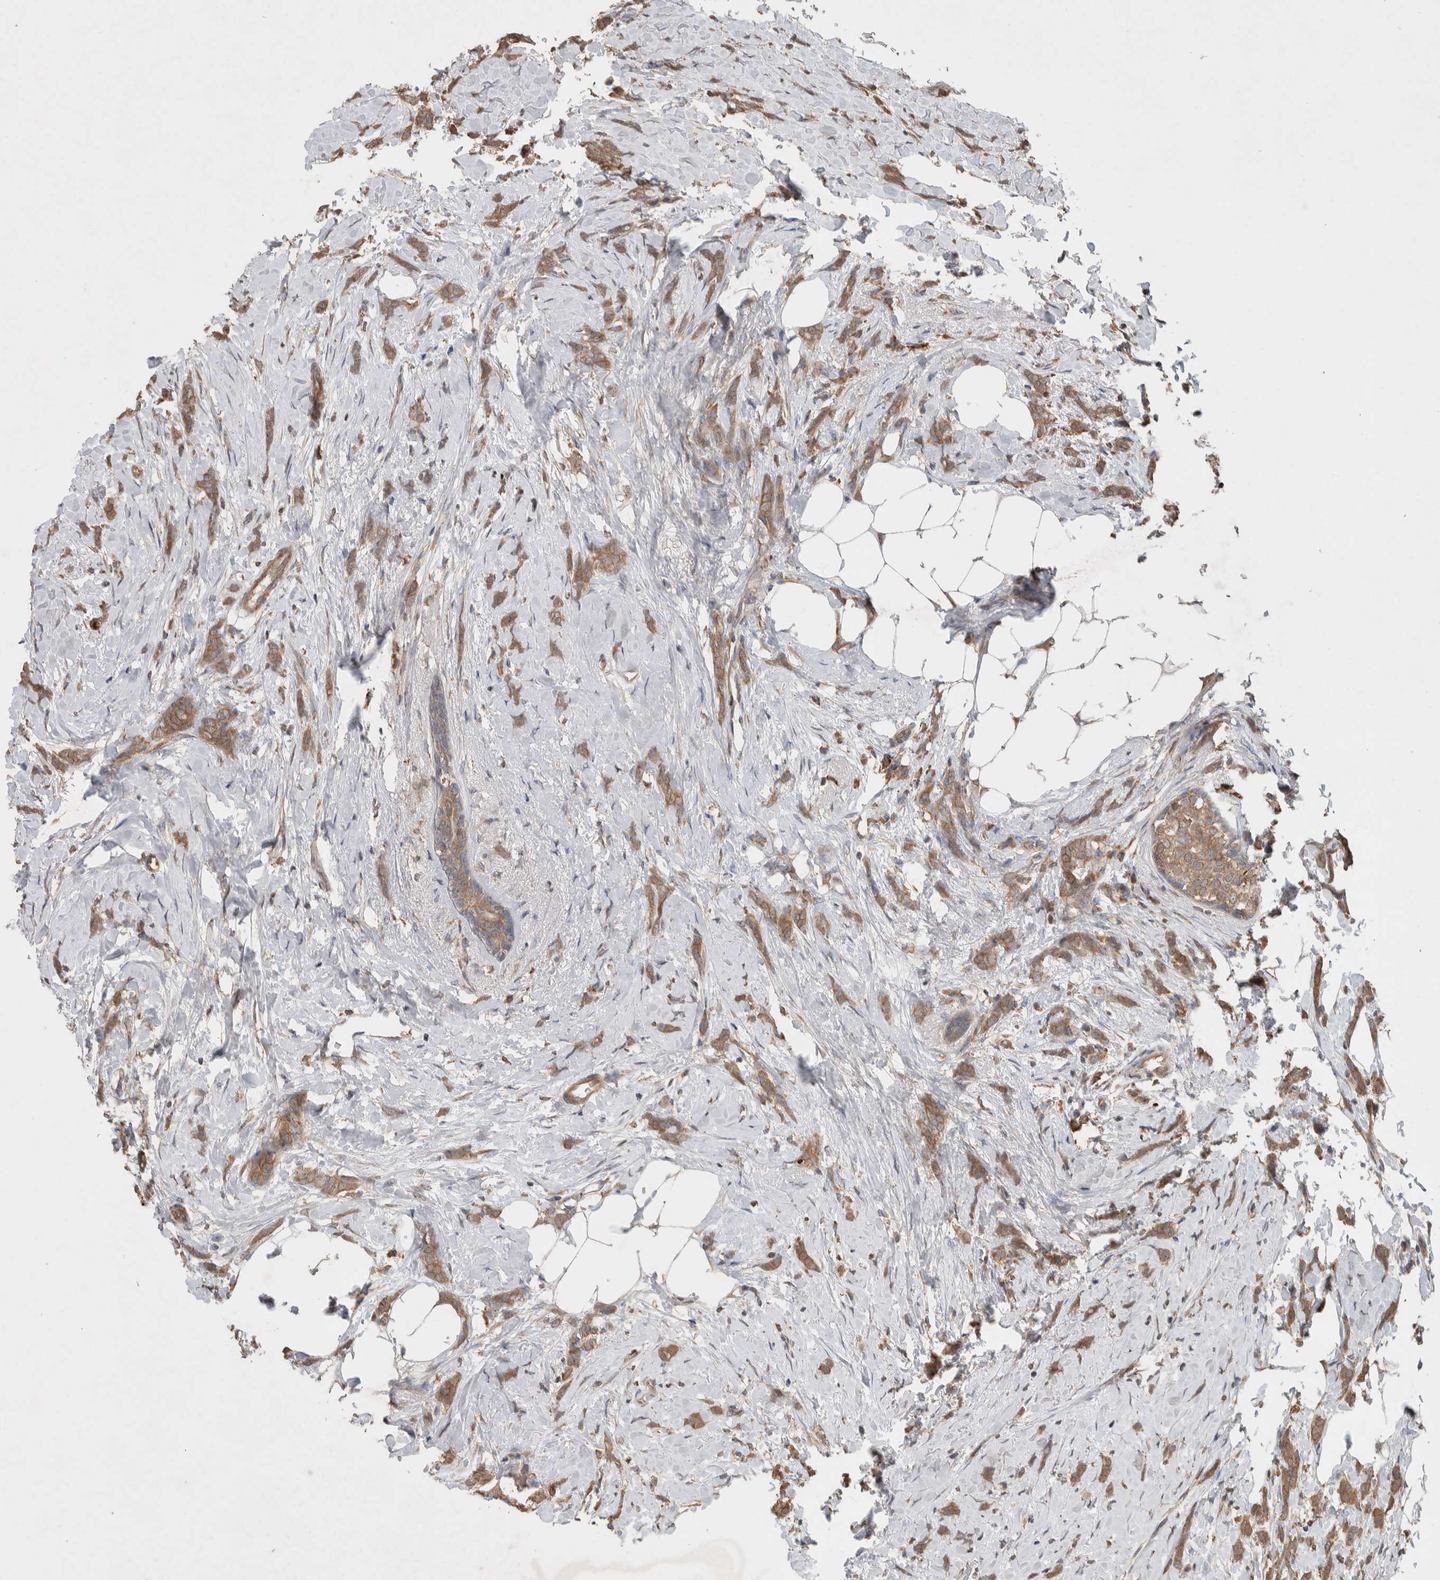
{"staining": {"intensity": "moderate", "quantity": ">75%", "location": "cytoplasmic/membranous"}, "tissue": "breast cancer", "cell_type": "Tumor cells", "image_type": "cancer", "snomed": [{"axis": "morphology", "description": "Lobular carcinoma, in situ"}, {"axis": "morphology", "description": "Lobular carcinoma"}, {"axis": "topography", "description": "Breast"}], "caption": "A photomicrograph showing moderate cytoplasmic/membranous expression in approximately >75% of tumor cells in breast cancer, as visualized by brown immunohistochemical staining.", "gene": "DEPTOR", "patient": {"sex": "female", "age": 41}}